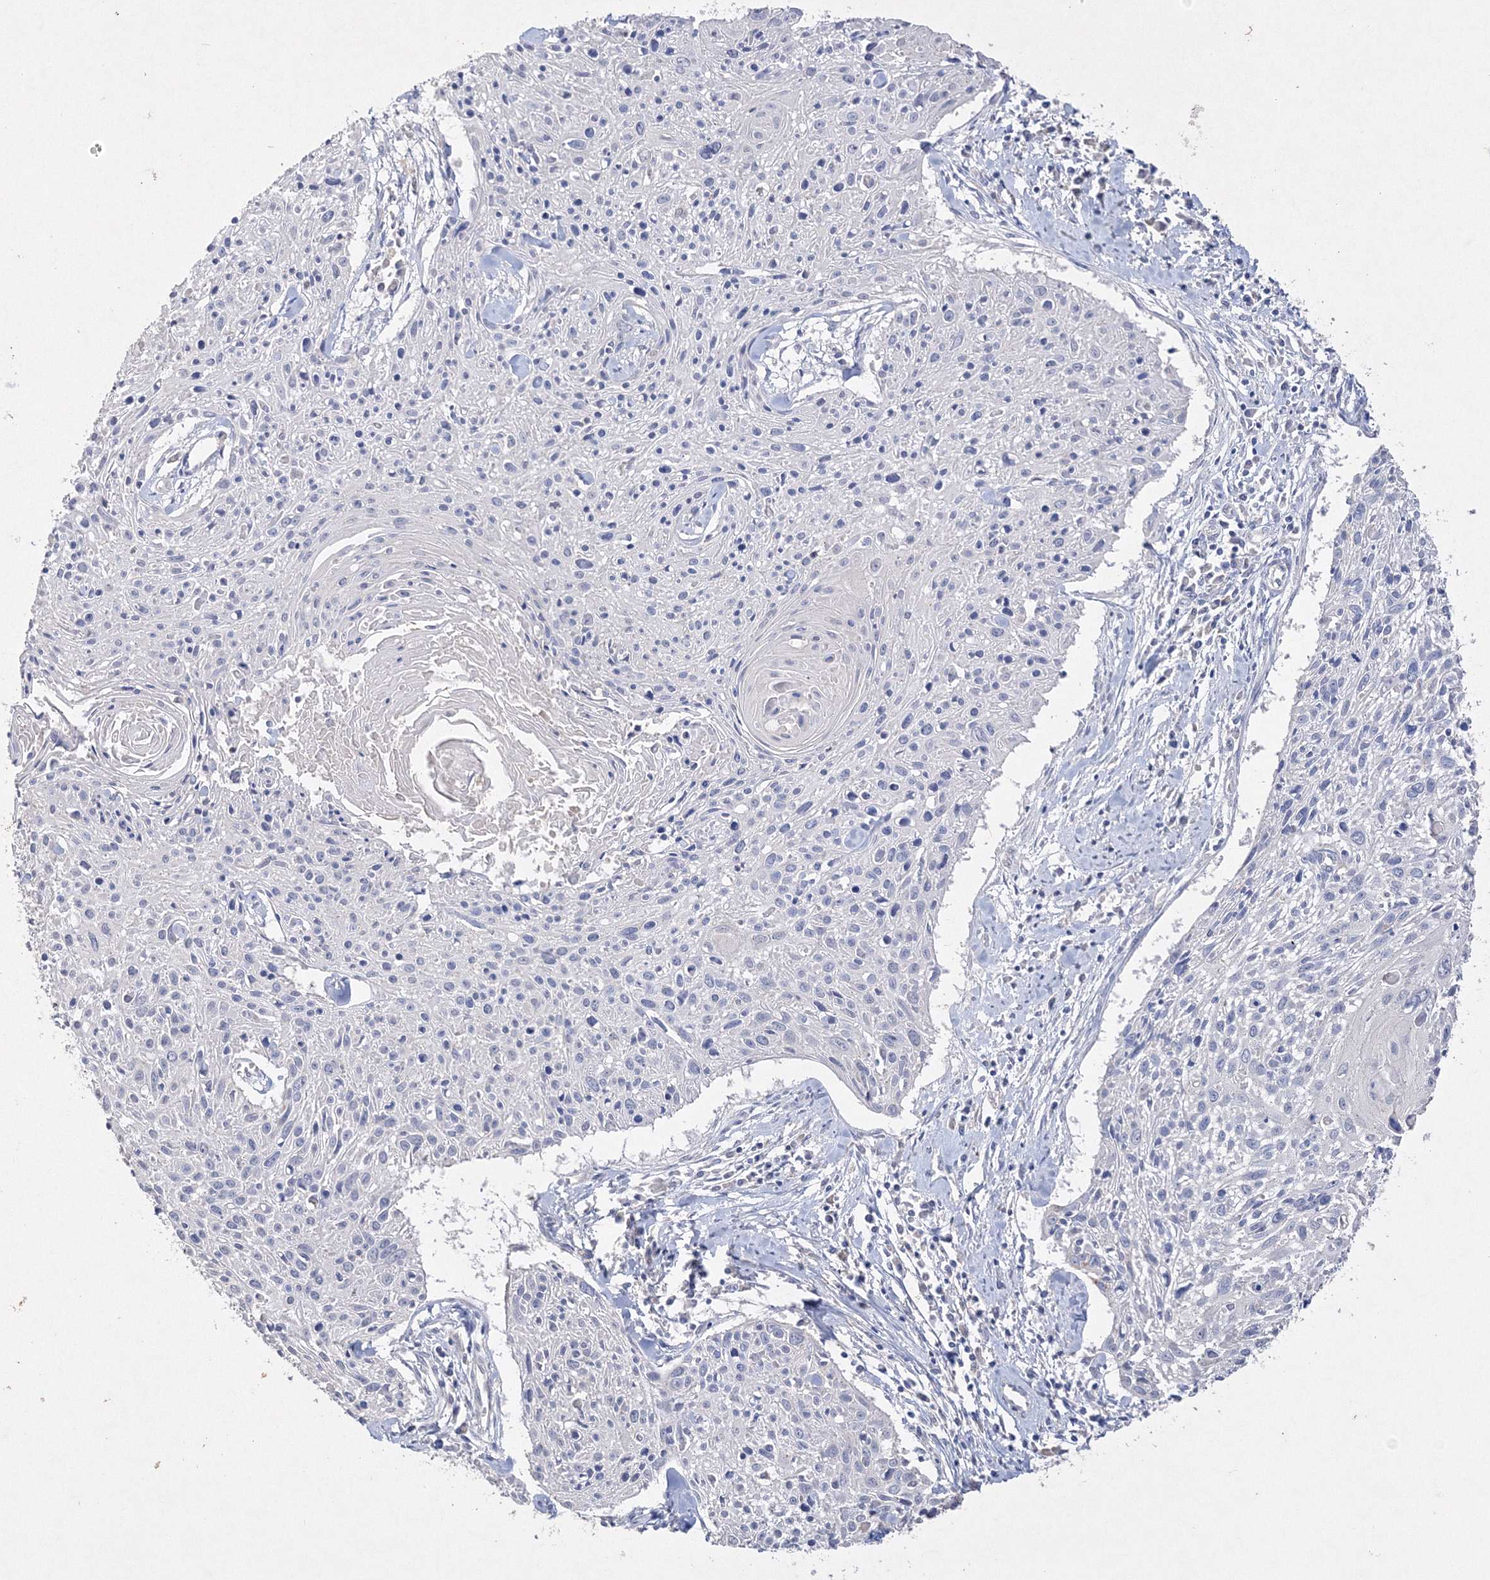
{"staining": {"intensity": "negative", "quantity": "none", "location": "none"}, "tissue": "cervical cancer", "cell_type": "Tumor cells", "image_type": "cancer", "snomed": [{"axis": "morphology", "description": "Squamous cell carcinoma, NOS"}, {"axis": "topography", "description": "Cervix"}], "caption": "Human squamous cell carcinoma (cervical) stained for a protein using immunohistochemistry displays no positivity in tumor cells.", "gene": "GLS", "patient": {"sex": "female", "age": 51}}